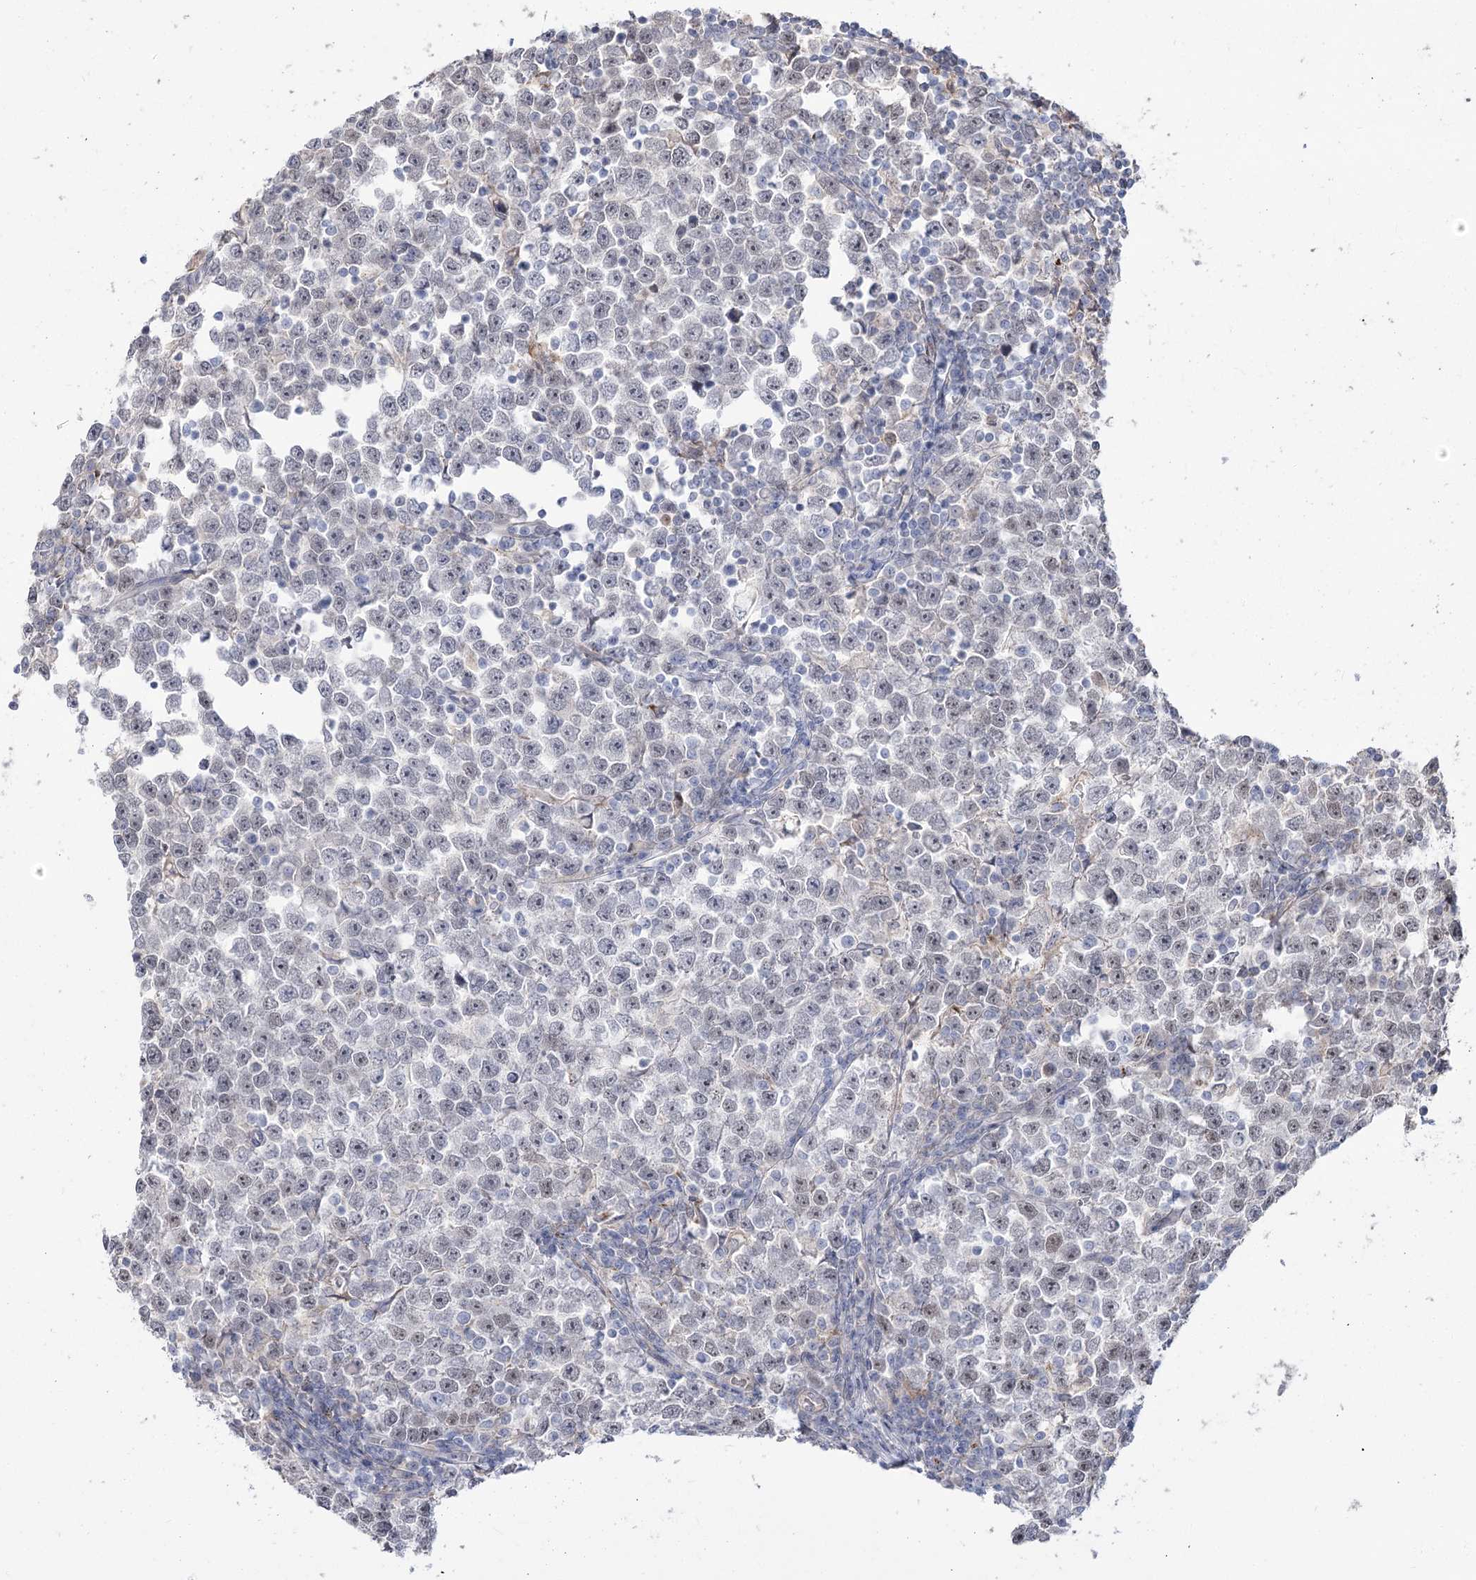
{"staining": {"intensity": "negative", "quantity": "none", "location": "none"}, "tissue": "testis cancer", "cell_type": "Tumor cells", "image_type": "cancer", "snomed": [{"axis": "morphology", "description": "Normal tissue, NOS"}, {"axis": "morphology", "description": "Seminoma, NOS"}, {"axis": "topography", "description": "Testis"}], "caption": "The photomicrograph reveals no staining of tumor cells in testis seminoma.", "gene": "ZSCAN23", "patient": {"sex": "male", "age": 43}}